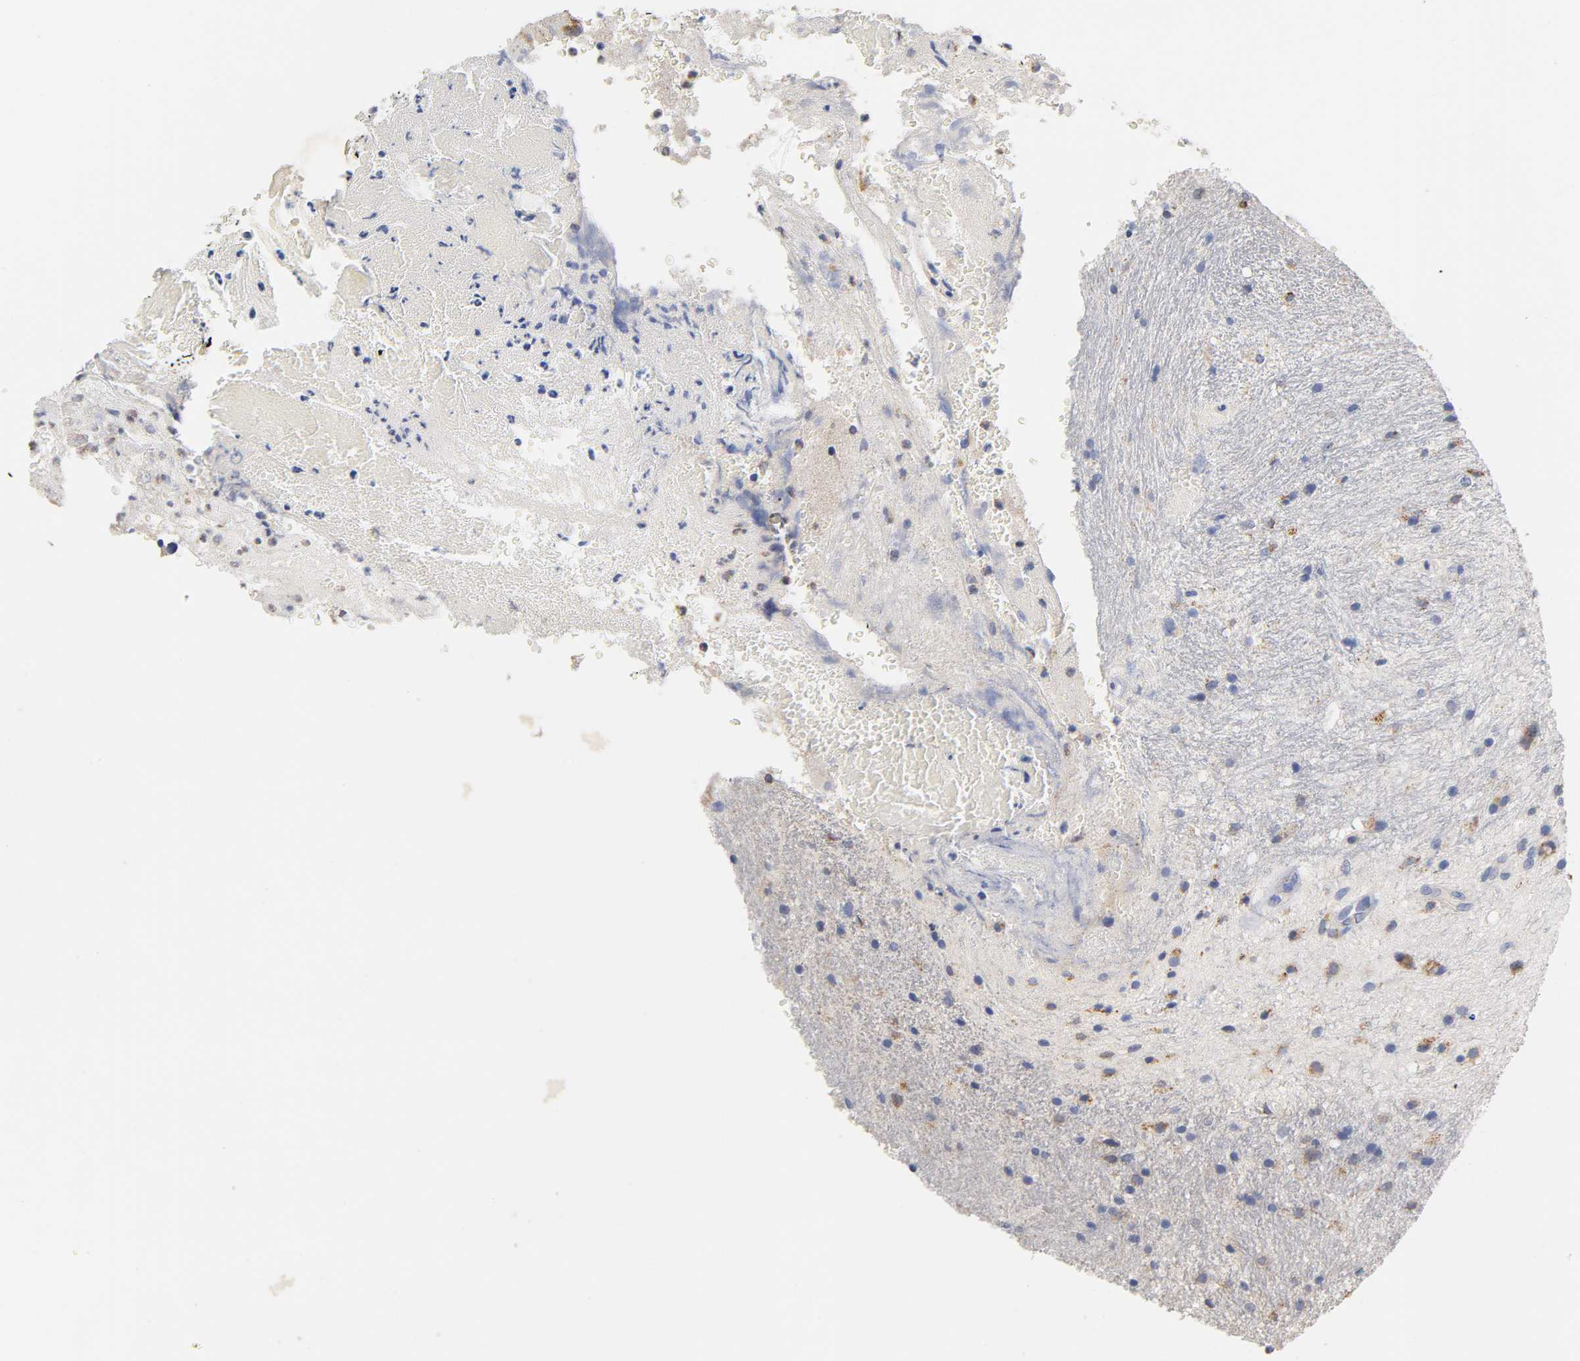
{"staining": {"intensity": "weak", "quantity": ">75%", "location": "cytoplasmic/membranous"}, "tissue": "glioma", "cell_type": "Tumor cells", "image_type": "cancer", "snomed": [{"axis": "morphology", "description": "Normal tissue, NOS"}, {"axis": "morphology", "description": "Glioma, malignant, High grade"}, {"axis": "topography", "description": "Cerebral cortex"}], "caption": "Protein staining shows weak cytoplasmic/membranous staining in about >75% of tumor cells in malignant high-grade glioma.", "gene": "SEMA5A", "patient": {"sex": "male", "age": 56}}